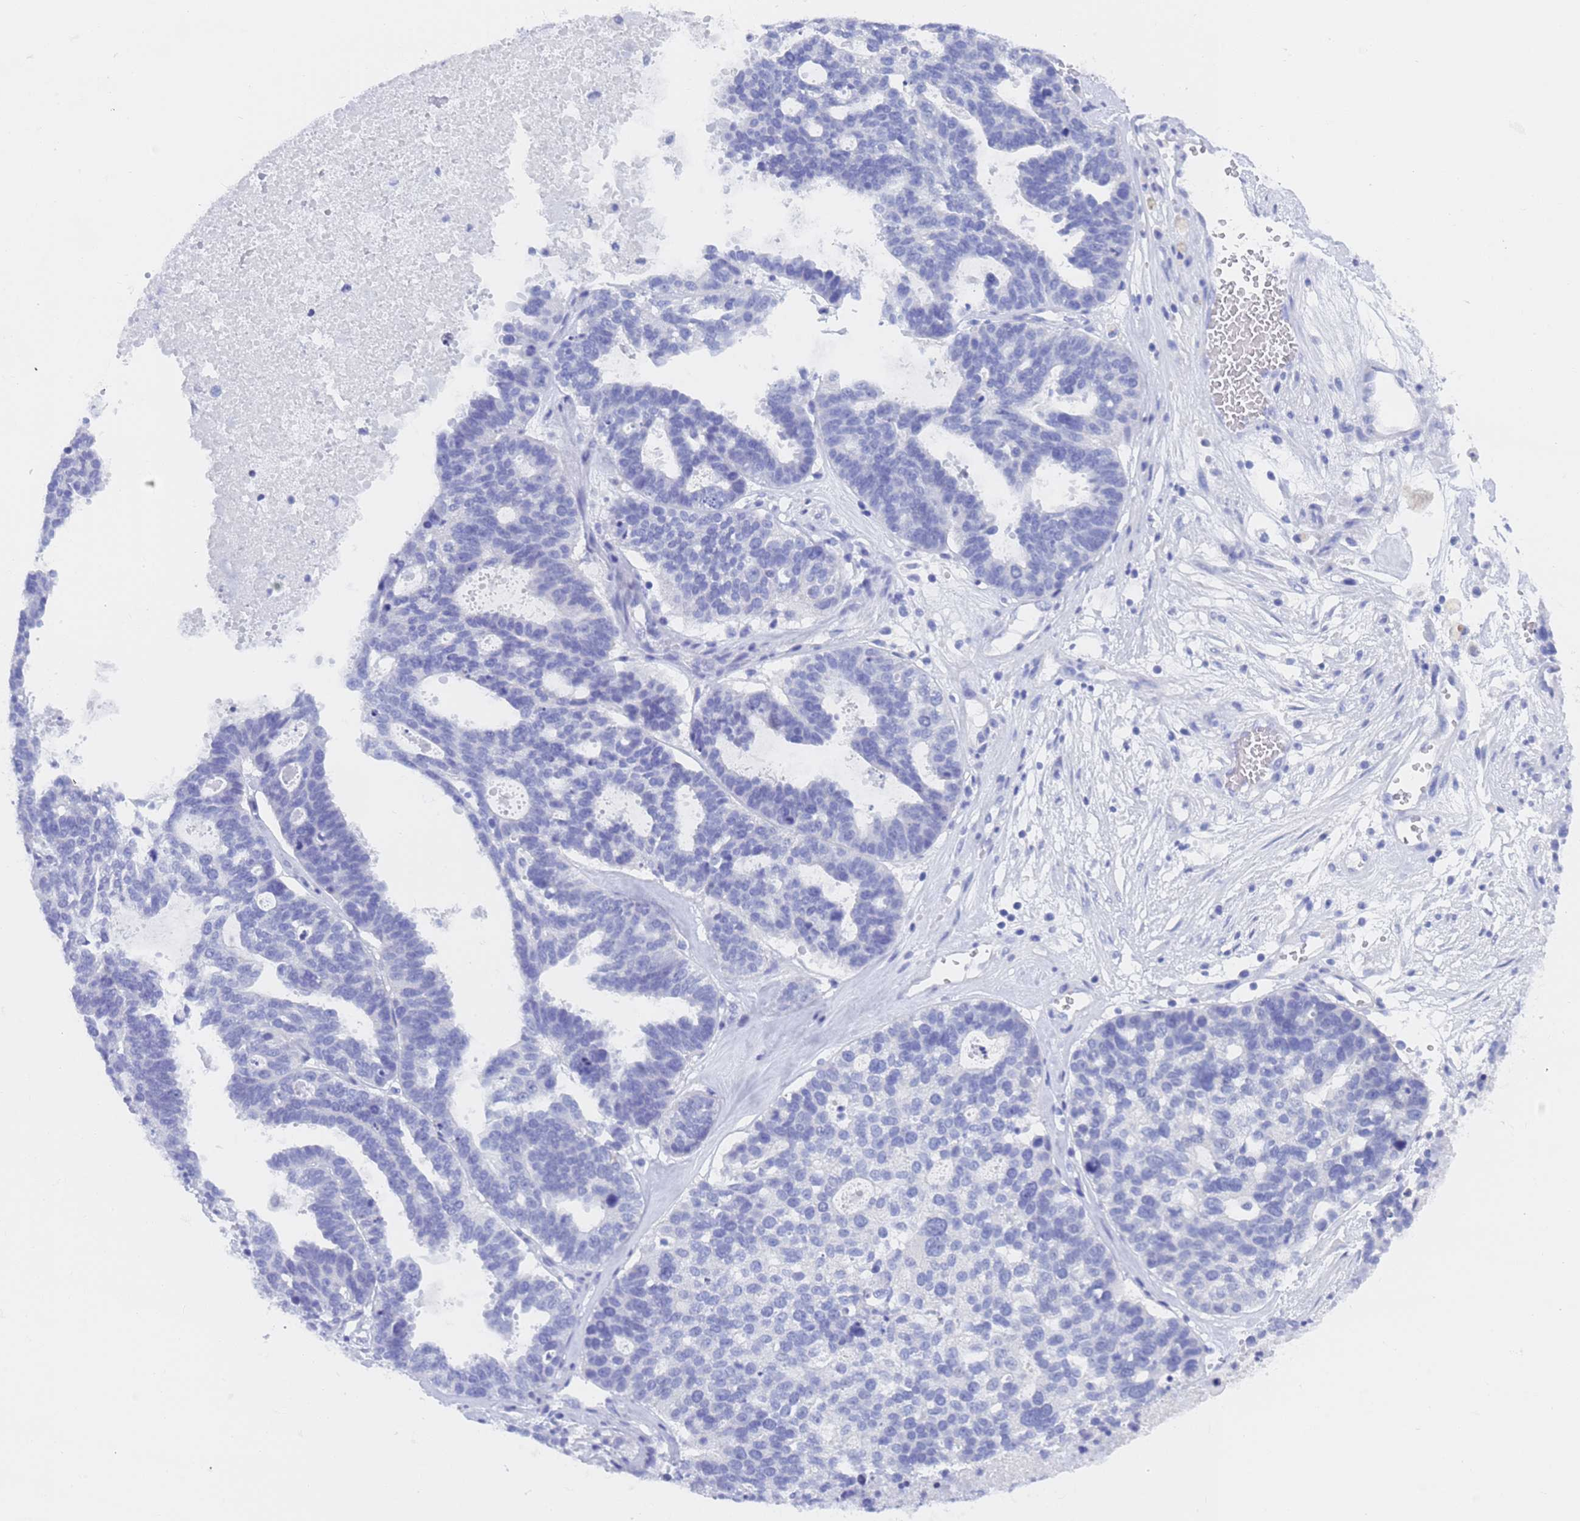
{"staining": {"intensity": "negative", "quantity": "none", "location": "none"}, "tissue": "ovarian cancer", "cell_type": "Tumor cells", "image_type": "cancer", "snomed": [{"axis": "morphology", "description": "Cystadenocarcinoma, serous, NOS"}, {"axis": "topography", "description": "Ovary"}], "caption": "Immunohistochemistry photomicrograph of human ovarian serous cystadenocarcinoma stained for a protein (brown), which displays no staining in tumor cells.", "gene": "STATH", "patient": {"sex": "female", "age": 59}}